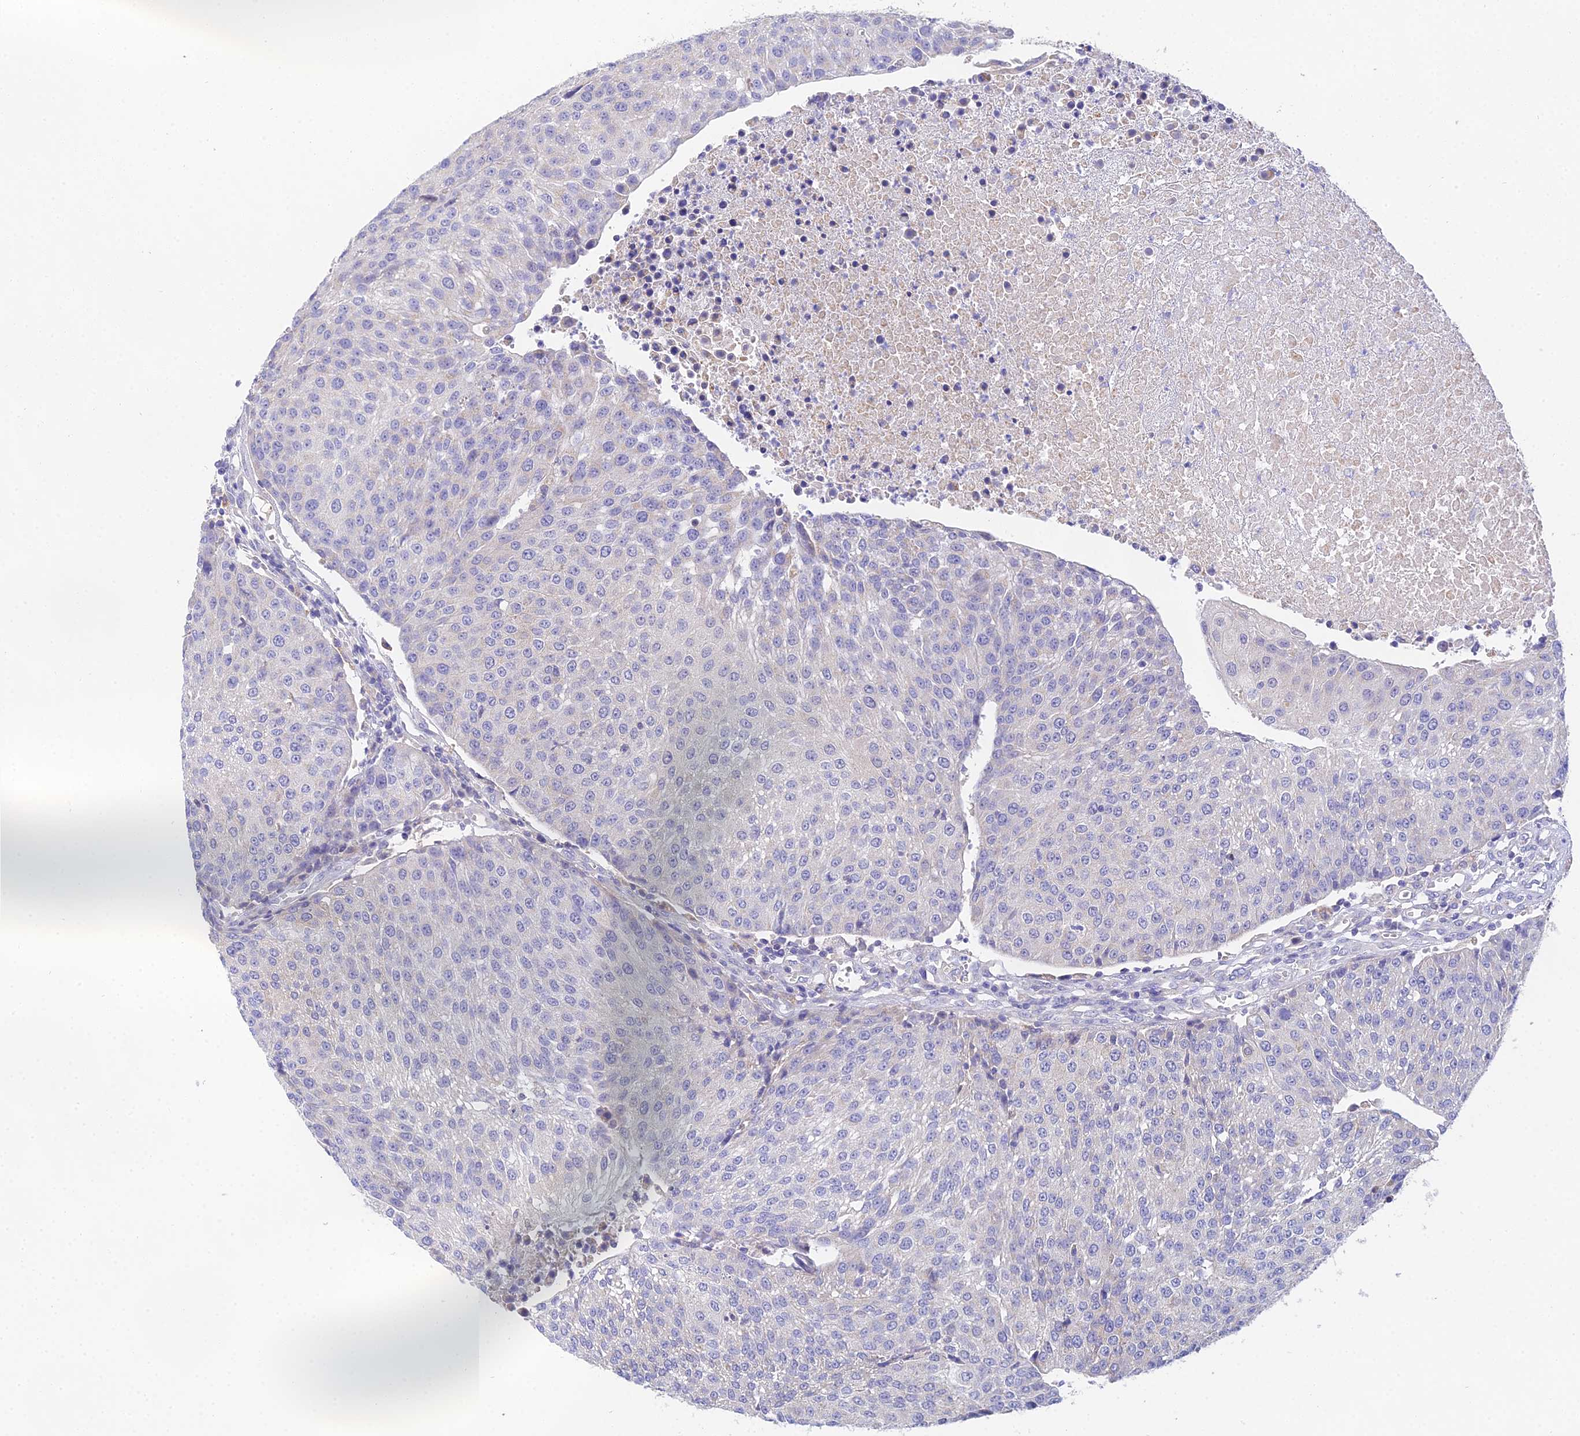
{"staining": {"intensity": "negative", "quantity": "none", "location": "none"}, "tissue": "urothelial cancer", "cell_type": "Tumor cells", "image_type": "cancer", "snomed": [{"axis": "morphology", "description": "Urothelial carcinoma, High grade"}, {"axis": "topography", "description": "Urinary bladder"}], "caption": "Histopathology image shows no protein positivity in tumor cells of urothelial cancer tissue. (Brightfield microscopy of DAB (3,3'-diaminobenzidine) IHC at high magnification).", "gene": "PPP2R2C", "patient": {"sex": "female", "age": 85}}